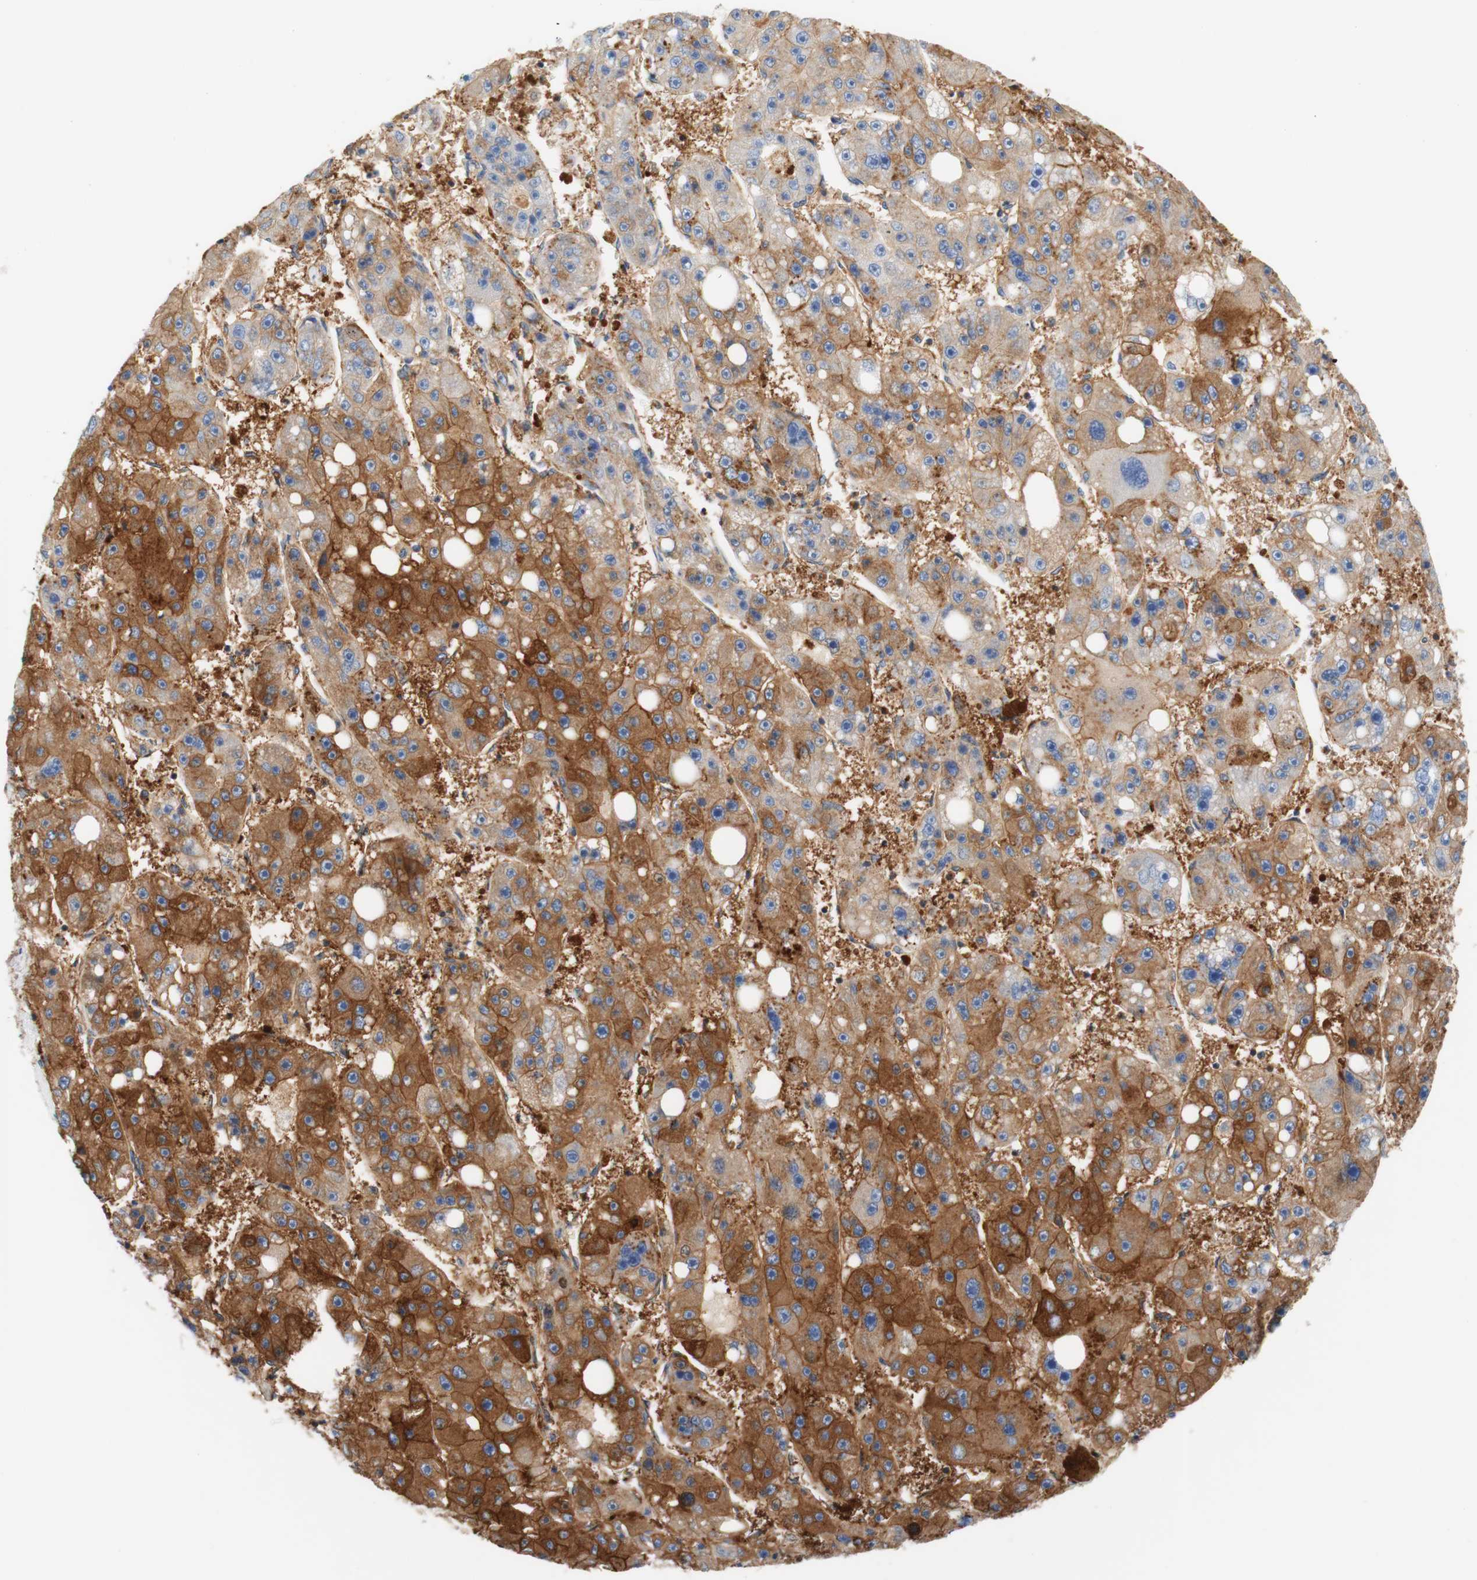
{"staining": {"intensity": "moderate", "quantity": "25%-75%", "location": "cytoplasmic/membranous"}, "tissue": "liver cancer", "cell_type": "Tumor cells", "image_type": "cancer", "snomed": [{"axis": "morphology", "description": "Carcinoma, Hepatocellular, NOS"}, {"axis": "topography", "description": "Liver"}], "caption": "Liver cancer (hepatocellular carcinoma) tissue displays moderate cytoplasmic/membranous positivity in about 25%-75% of tumor cells", "gene": "STOM", "patient": {"sex": "female", "age": 61}}